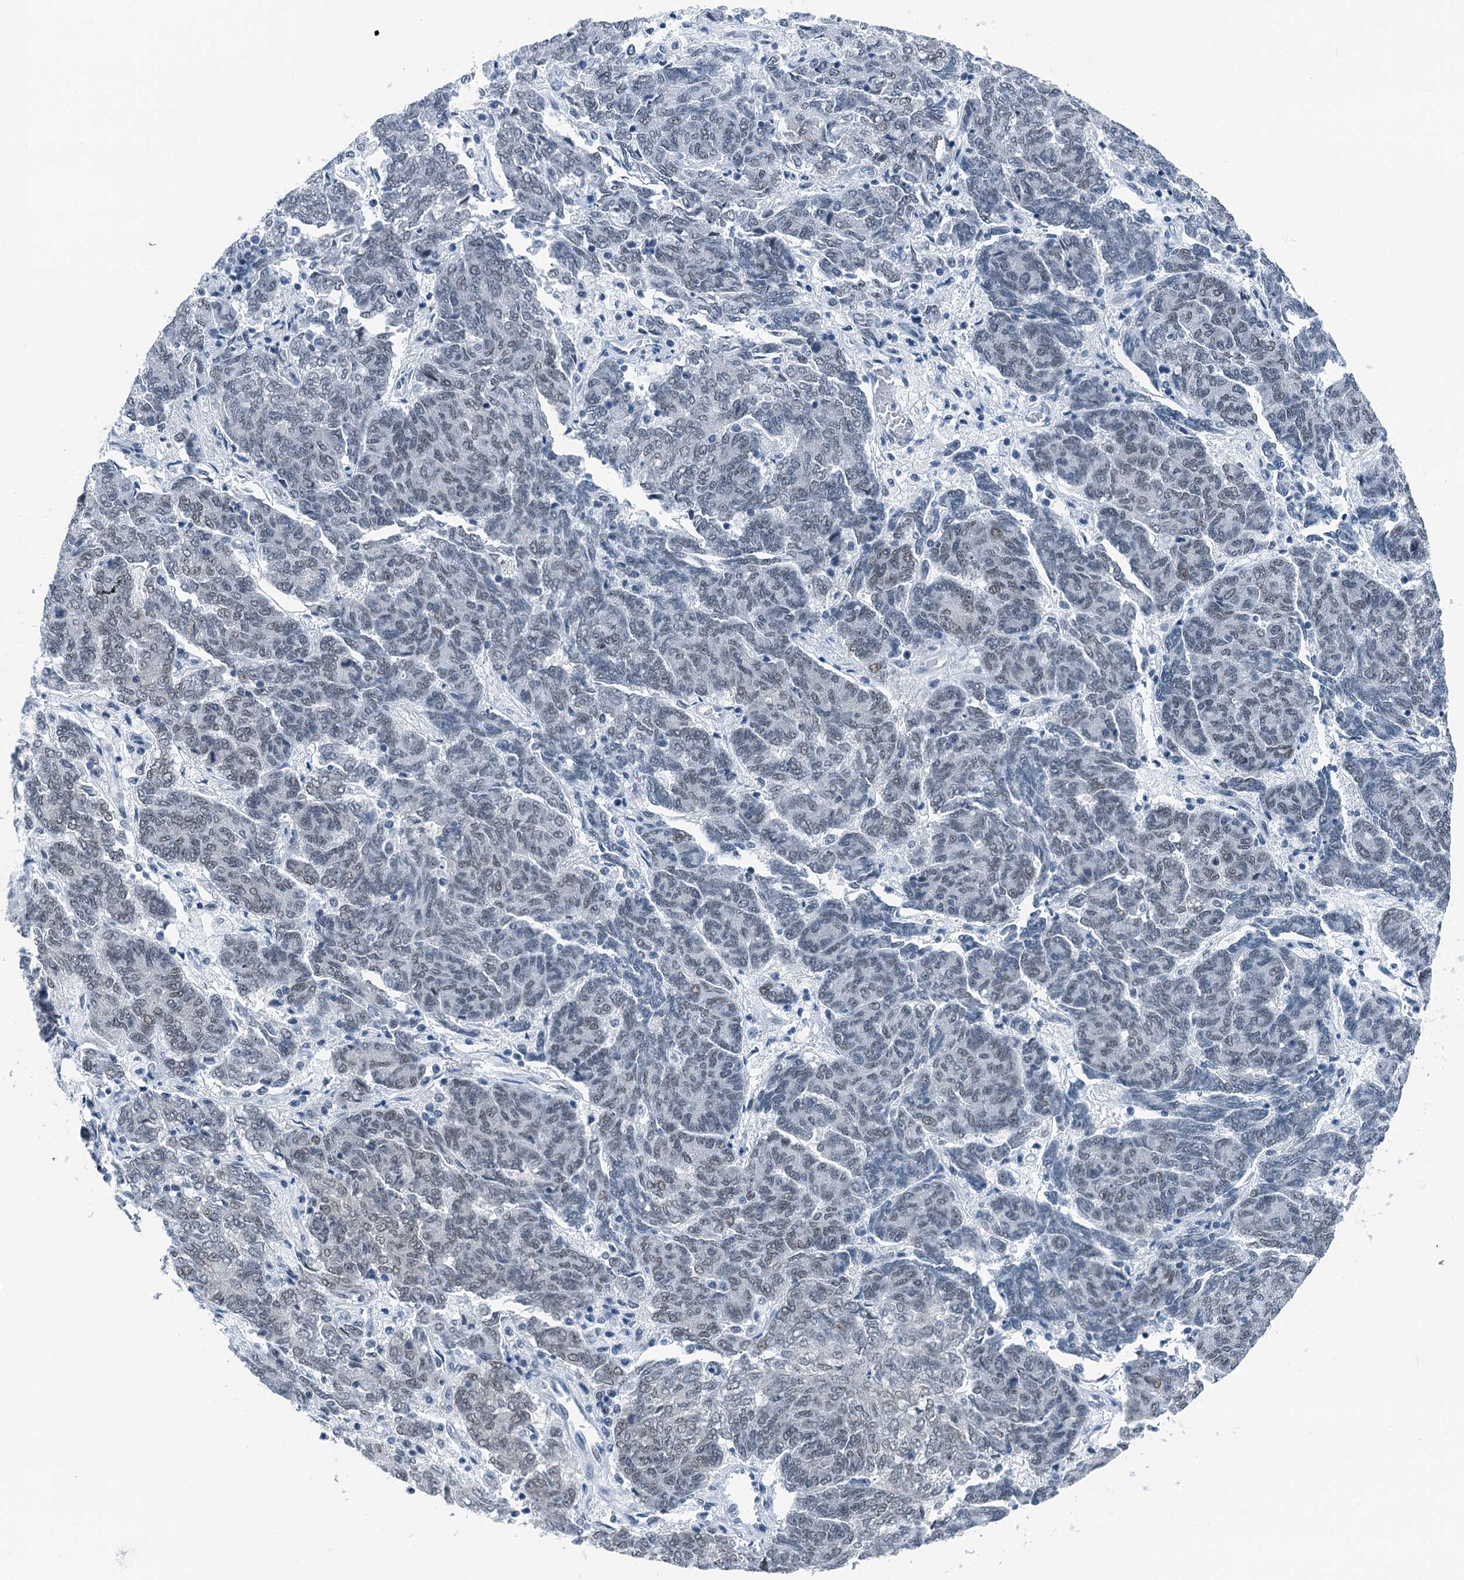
{"staining": {"intensity": "weak", "quantity": "<25%", "location": "nuclear"}, "tissue": "endometrial cancer", "cell_type": "Tumor cells", "image_type": "cancer", "snomed": [{"axis": "morphology", "description": "Adenocarcinoma, NOS"}, {"axis": "topography", "description": "Endometrium"}], "caption": "Immunohistochemical staining of human endometrial cancer (adenocarcinoma) exhibits no significant staining in tumor cells.", "gene": "TRPT1", "patient": {"sex": "female", "age": 80}}